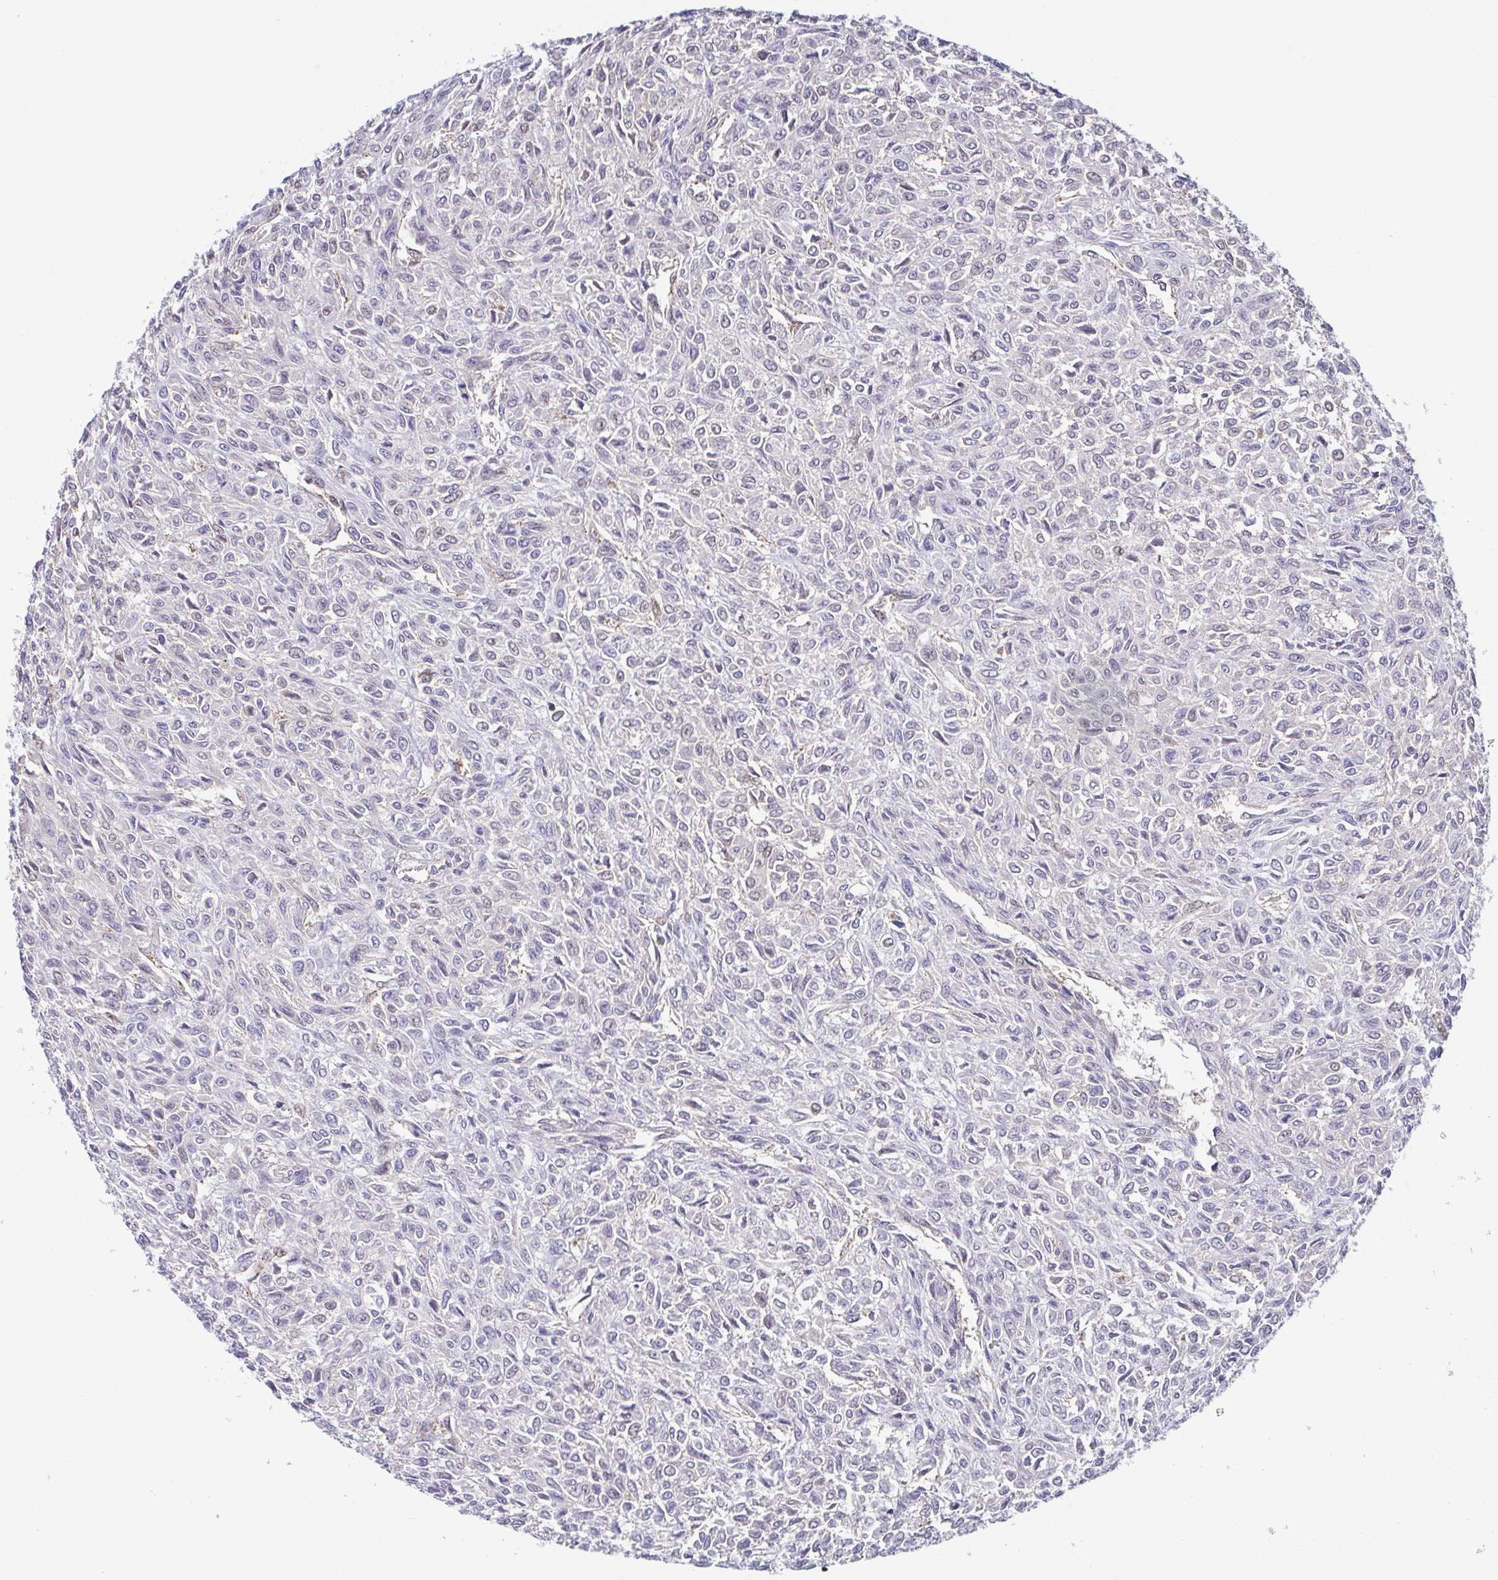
{"staining": {"intensity": "negative", "quantity": "none", "location": "none"}, "tissue": "renal cancer", "cell_type": "Tumor cells", "image_type": "cancer", "snomed": [{"axis": "morphology", "description": "Adenocarcinoma, NOS"}, {"axis": "topography", "description": "Kidney"}], "caption": "This is a photomicrograph of immunohistochemistry staining of renal adenocarcinoma, which shows no expression in tumor cells.", "gene": "PREPL", "patient": {"sex": "male", "age": 58}}